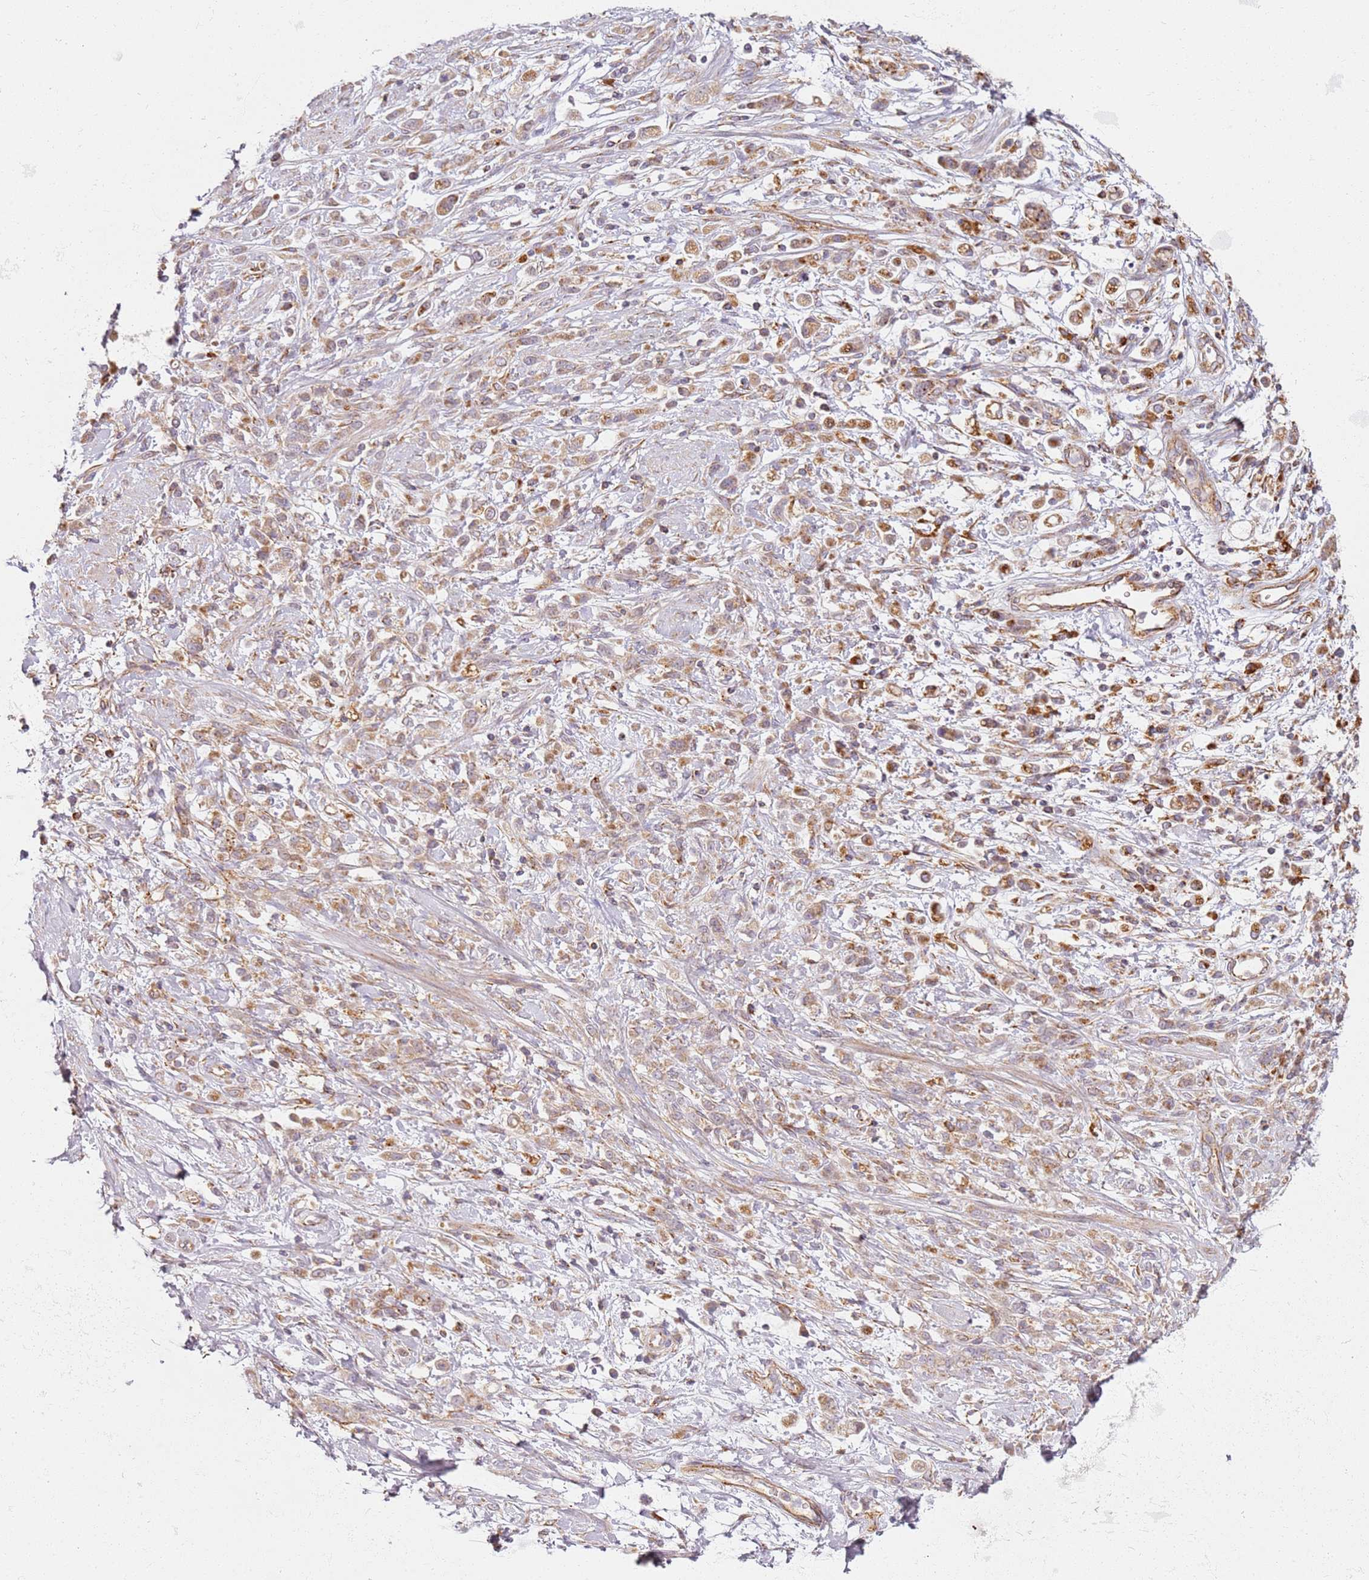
{"staining": {"intensity": "moderate", "quantity": ">75%", "location": "cytoplasmic/membranous"}, "tissue": "stomach cancer", "cell_type": "Tumor cells", "image_type": "cancer", "snomed": [{"axis": "morphology", "description": "Adenocarcinoma, NOS"}, {"axis": "topography", "description": "Stomach"}], "caption": "Human stomach cancer stained with a brown dye displays moderate cytoplasmic/membranous positive positivity in approximately >75% of tumor cells.", "gene": "PROKR2", "patient": {"sex": "female", "age": 60}}